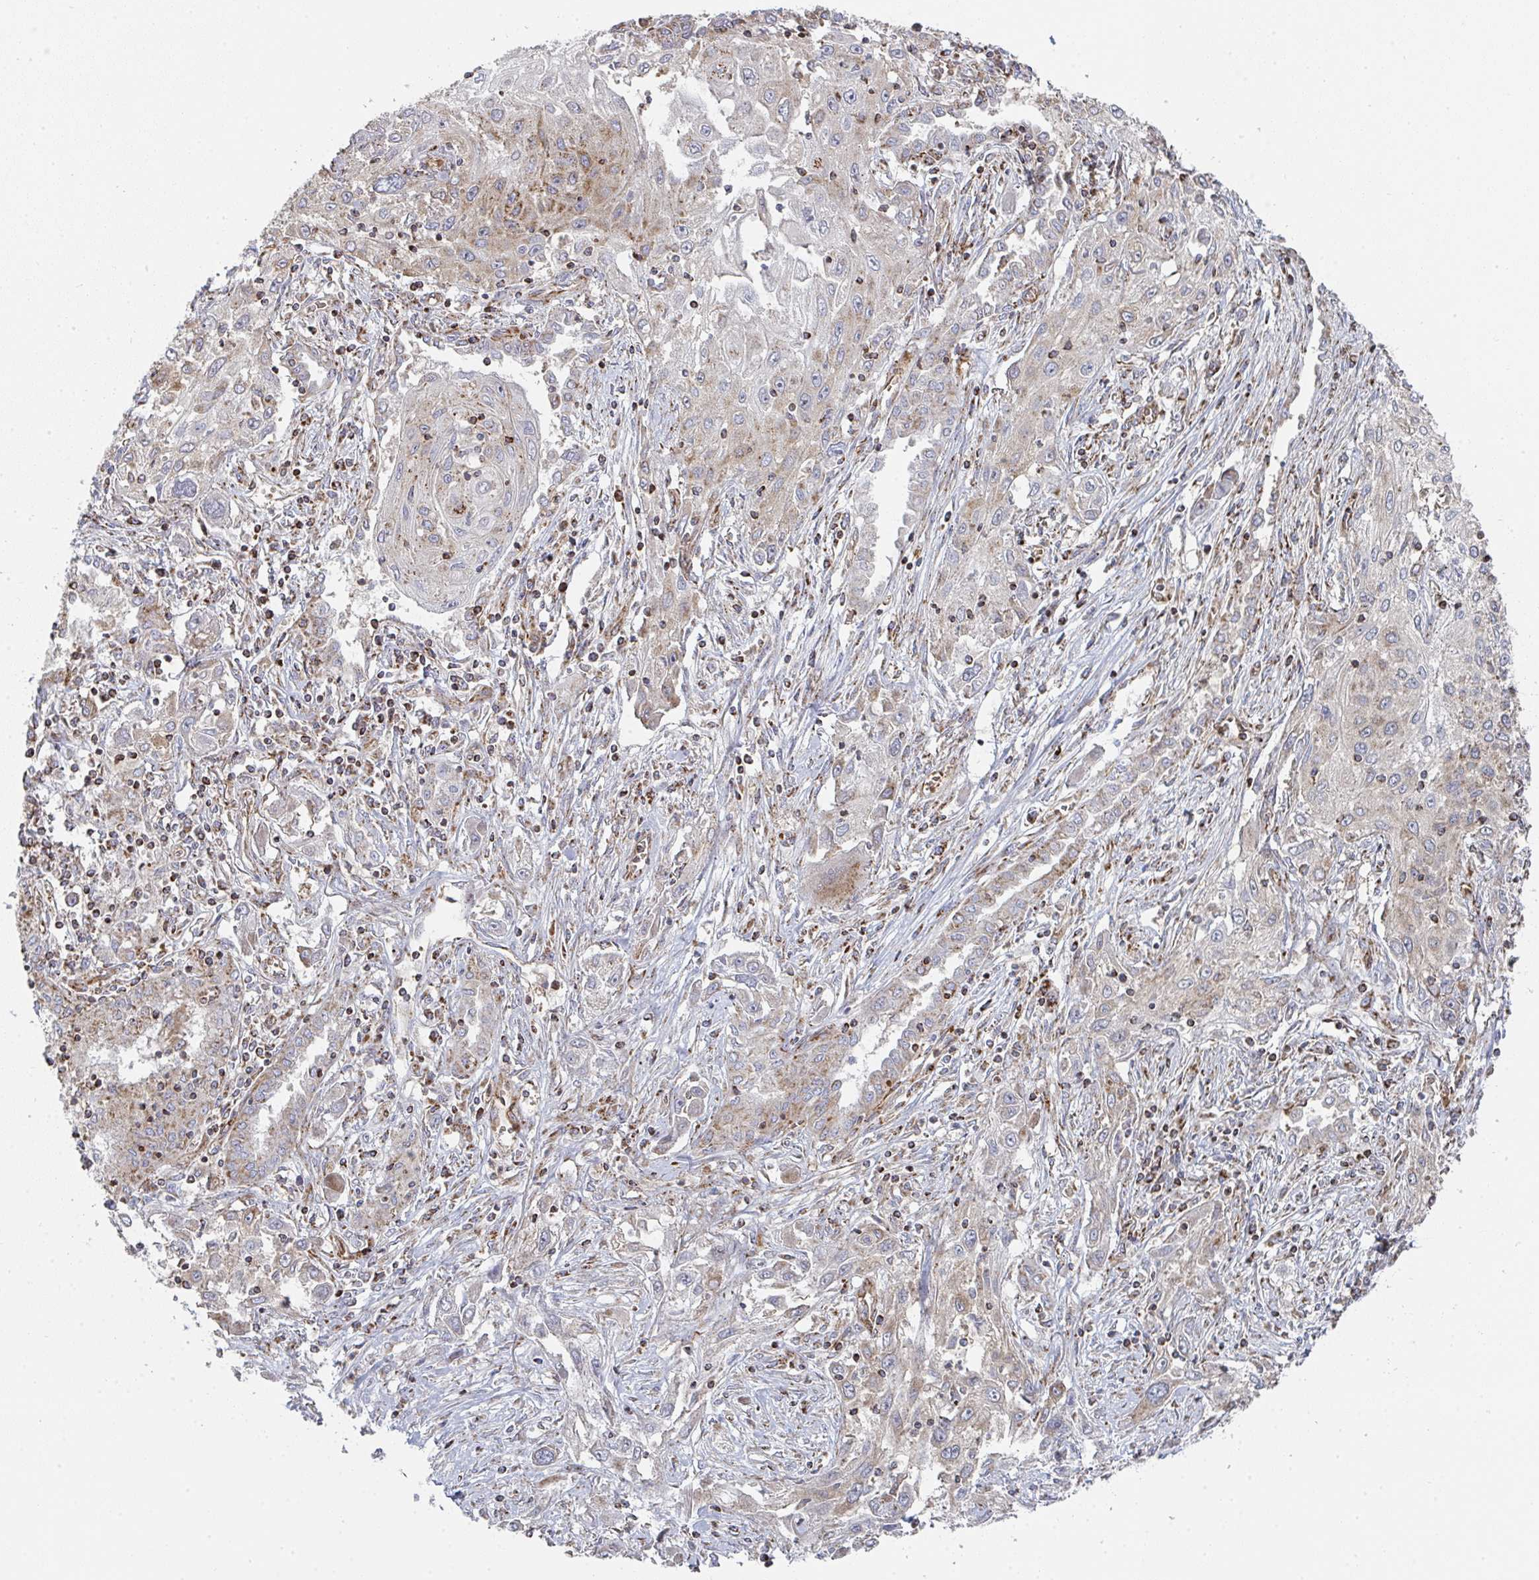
{"staining": {"intensity": "weak", "quantity": "25%-75%", "location": "cytoplasmic/membranous"}, "tissue": "lung cancer", "cell_type": "Tumor cells", "image_type": "cancer", "snomed": [{"axis": "morphology", "description": "Squamous cell carcinoma, NOS"}, {"axis": "topography", "description": "Lung"}], "caption": "Immunohistochemical staining of lung cancer reveals low levels of weak cytoplasmic/membranous protein expression in about 25%-75% of tumor cells.", "gene": "ZNF526", "patient": {"sex": "female", "age": 69}}